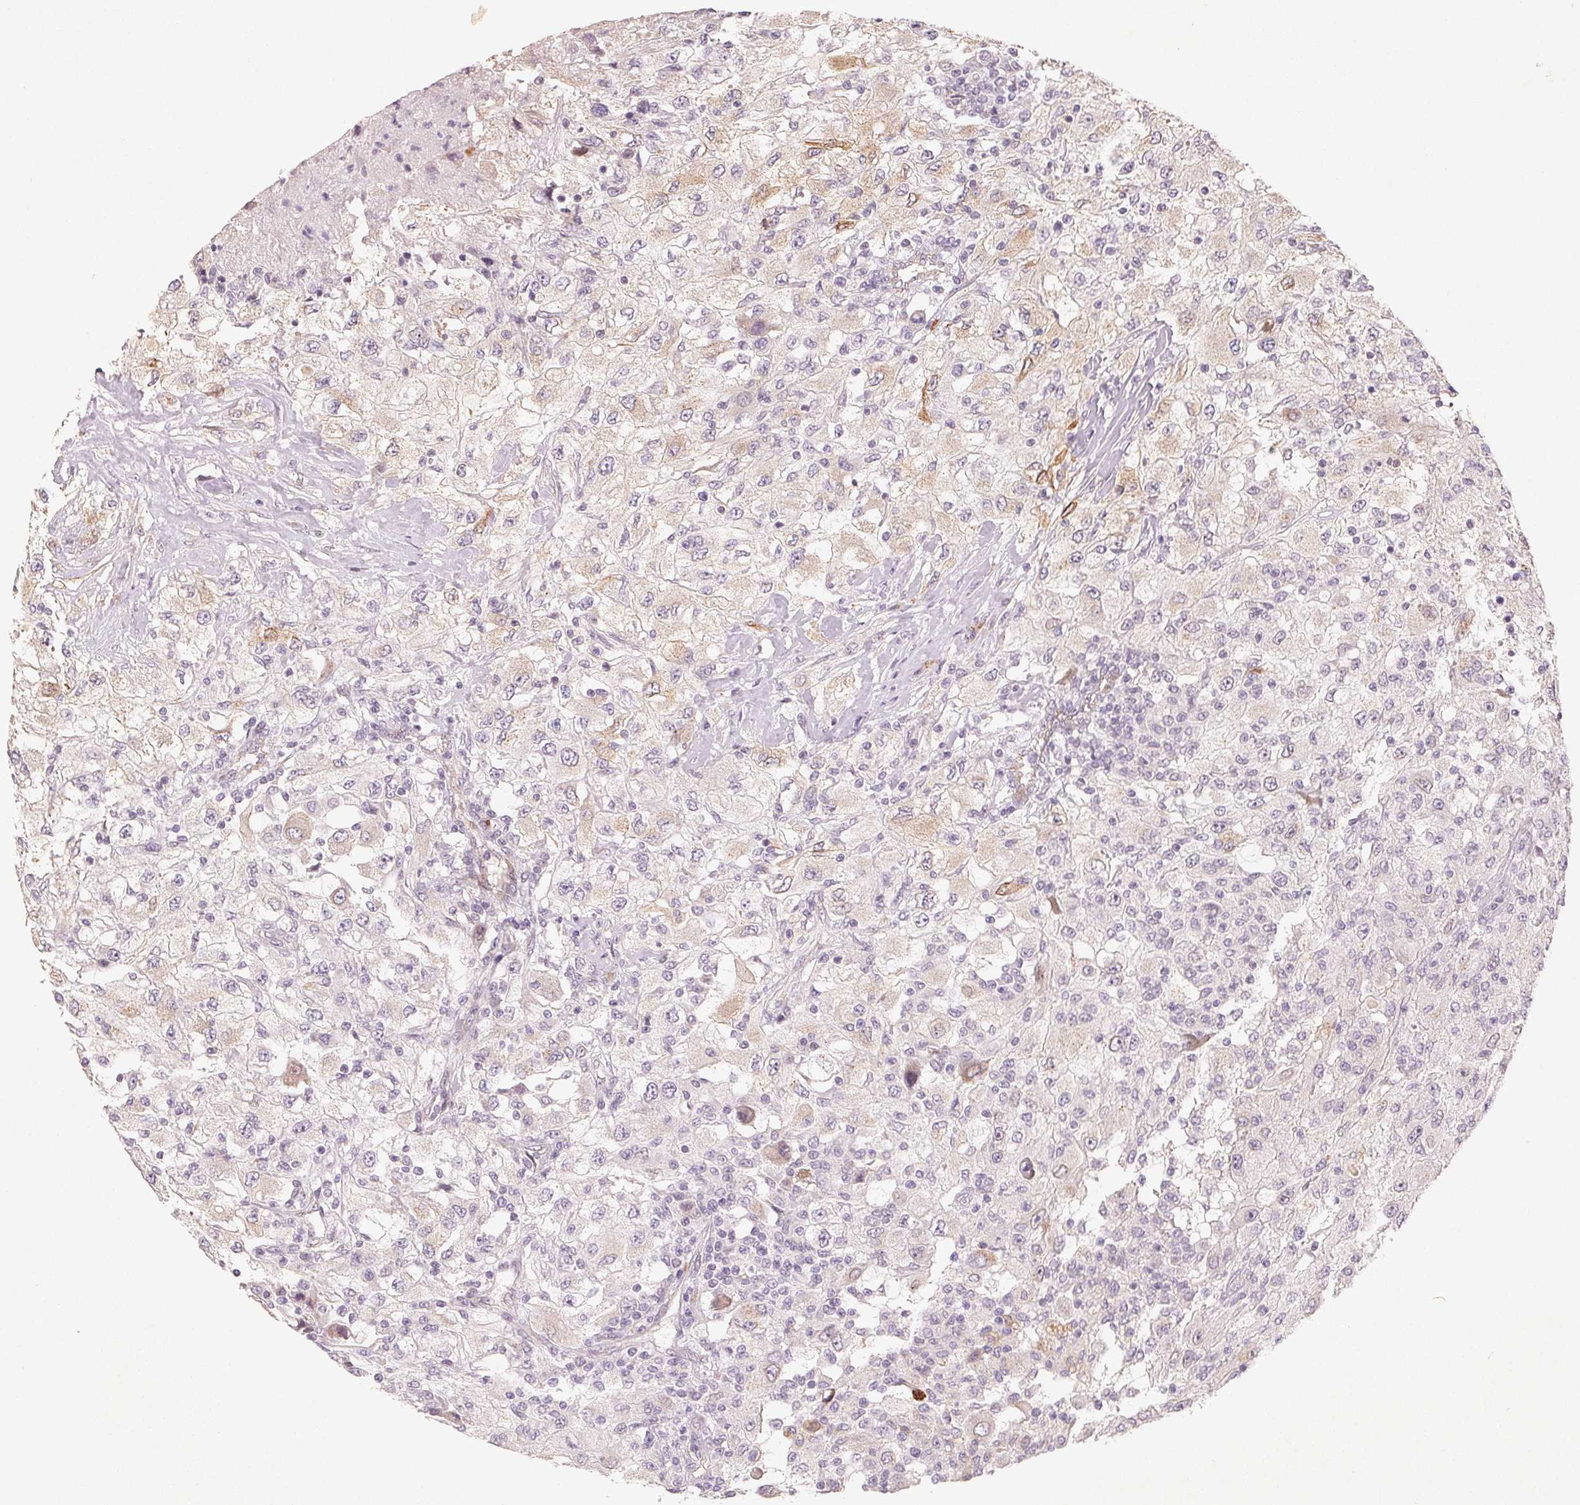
{"staining": {"intensity": "negative", "quantity": "none", "location": "none"}, "tissue": "renal cancer", "cell_type": "Tumor cells", "image_type": "cancer", "snomed": [{"axis": "morphology", "description": "Adenocarcinoma, NOS"}, {"axis": "topography", "description": "Kidney"}], "caption": "Renal cancer was stained to show a protein in brown. There is no significant staining in tumor cells.", "gene": "TMSB15B", "patient": {"sex": "female", "age": 67}}